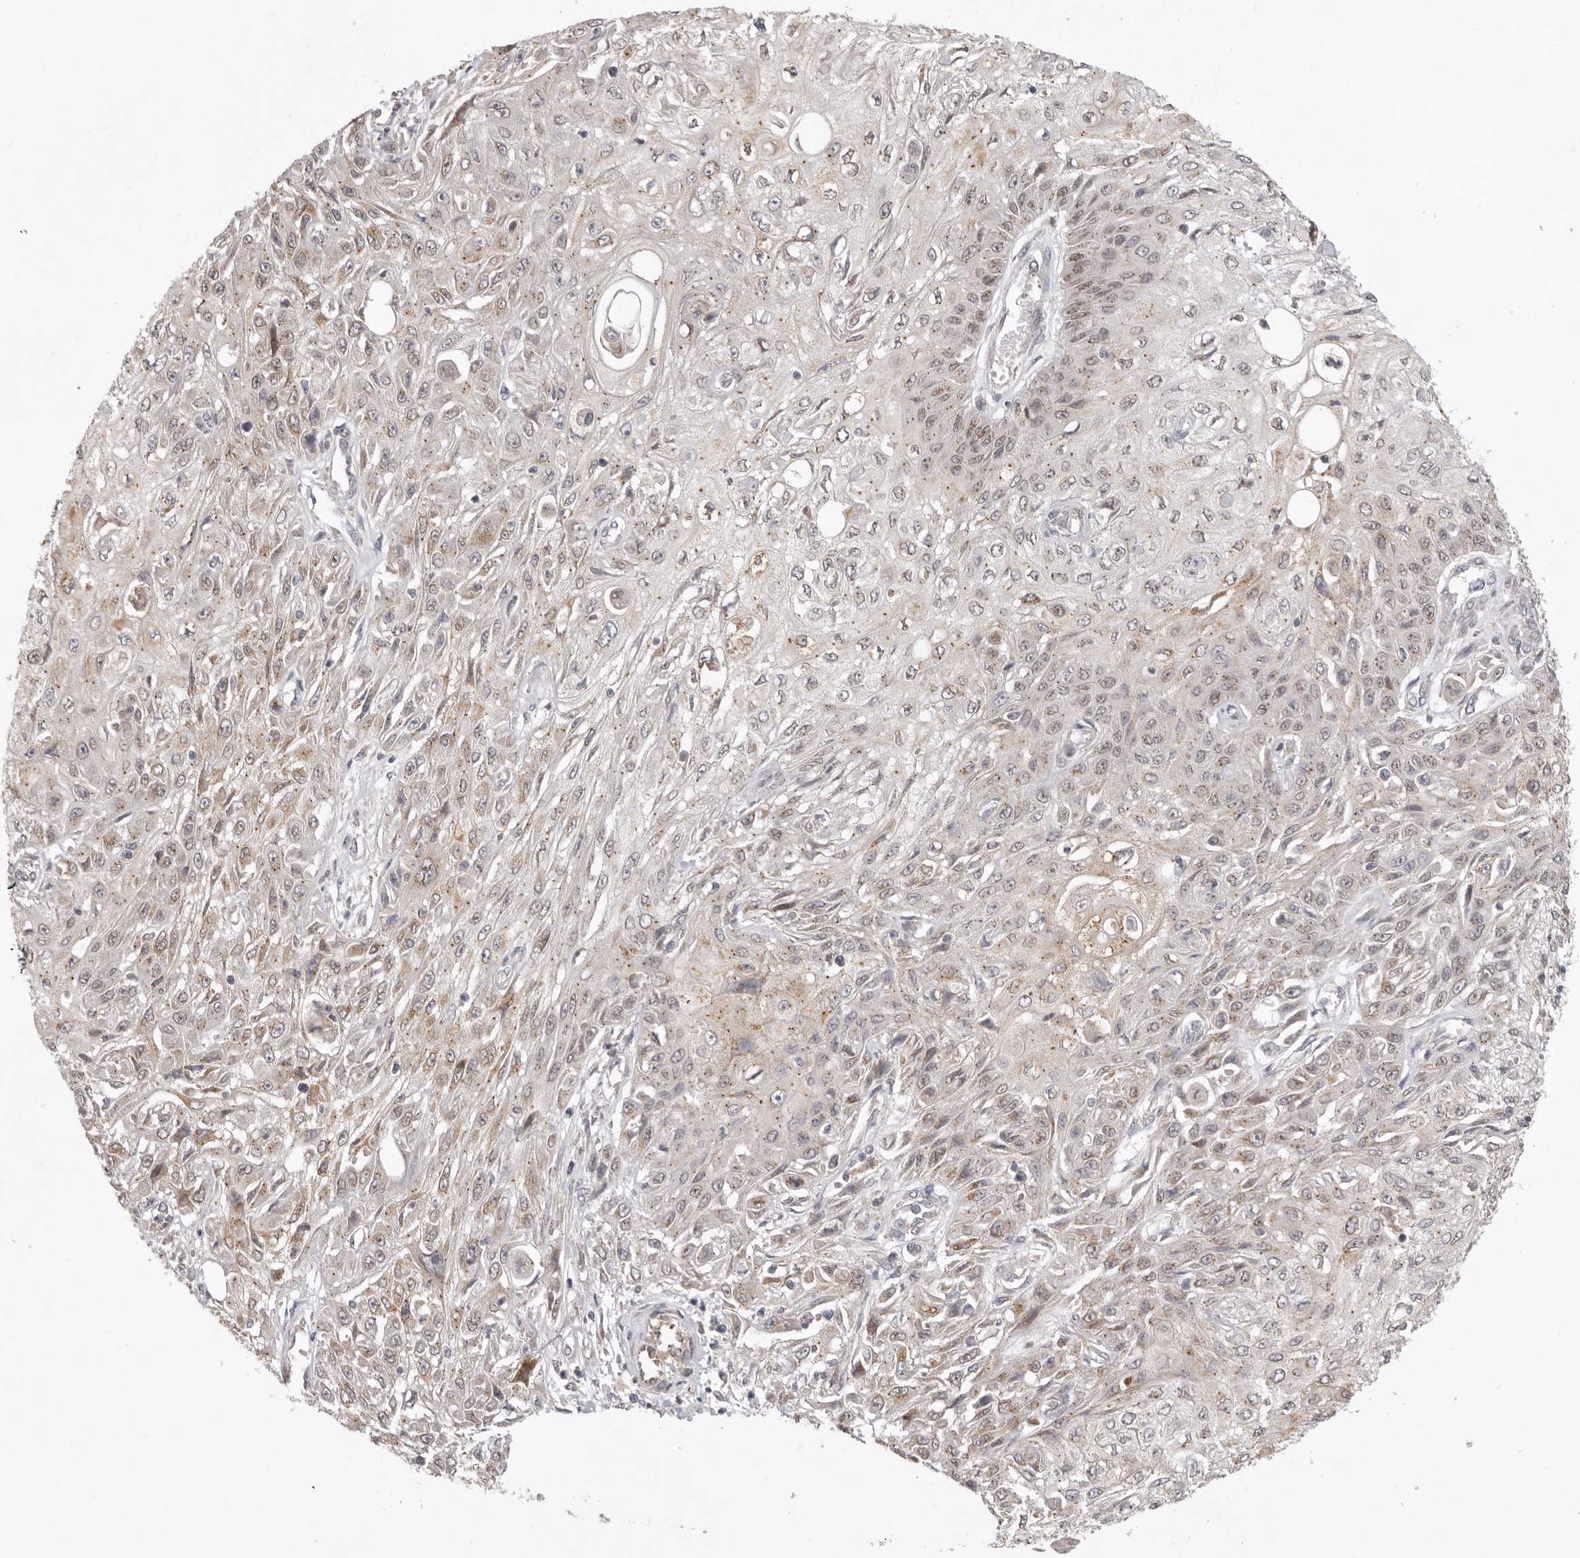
{"staining": {"intensity": "weak", "quantity": "25%-75%", "location": "cytoplasmic/membranous"}, "tissue": "skin cancer", "cell_type": "Tumor cells", "image_type": "cancer", "snomed": [{"axis": "morphology", "description": "Squamous cell carcinoma, NOS"}, {"axis": "morphology", "description": "Squamous cell carcinoma, metastatic, NOS"}, {"axis": "topography", "description": "Skin"}, {"axis": "topography", "description": "Lymph node"}], "caption": "This histopathology image reveals immunohistochemistry (IHC) staining of human skin cancer, with low weak cytoplasmic/membranous staining in approximately 25%-75% of tumor cells.", "gene": "TLR3", "patient": {"sex": "male", "age": 75}}